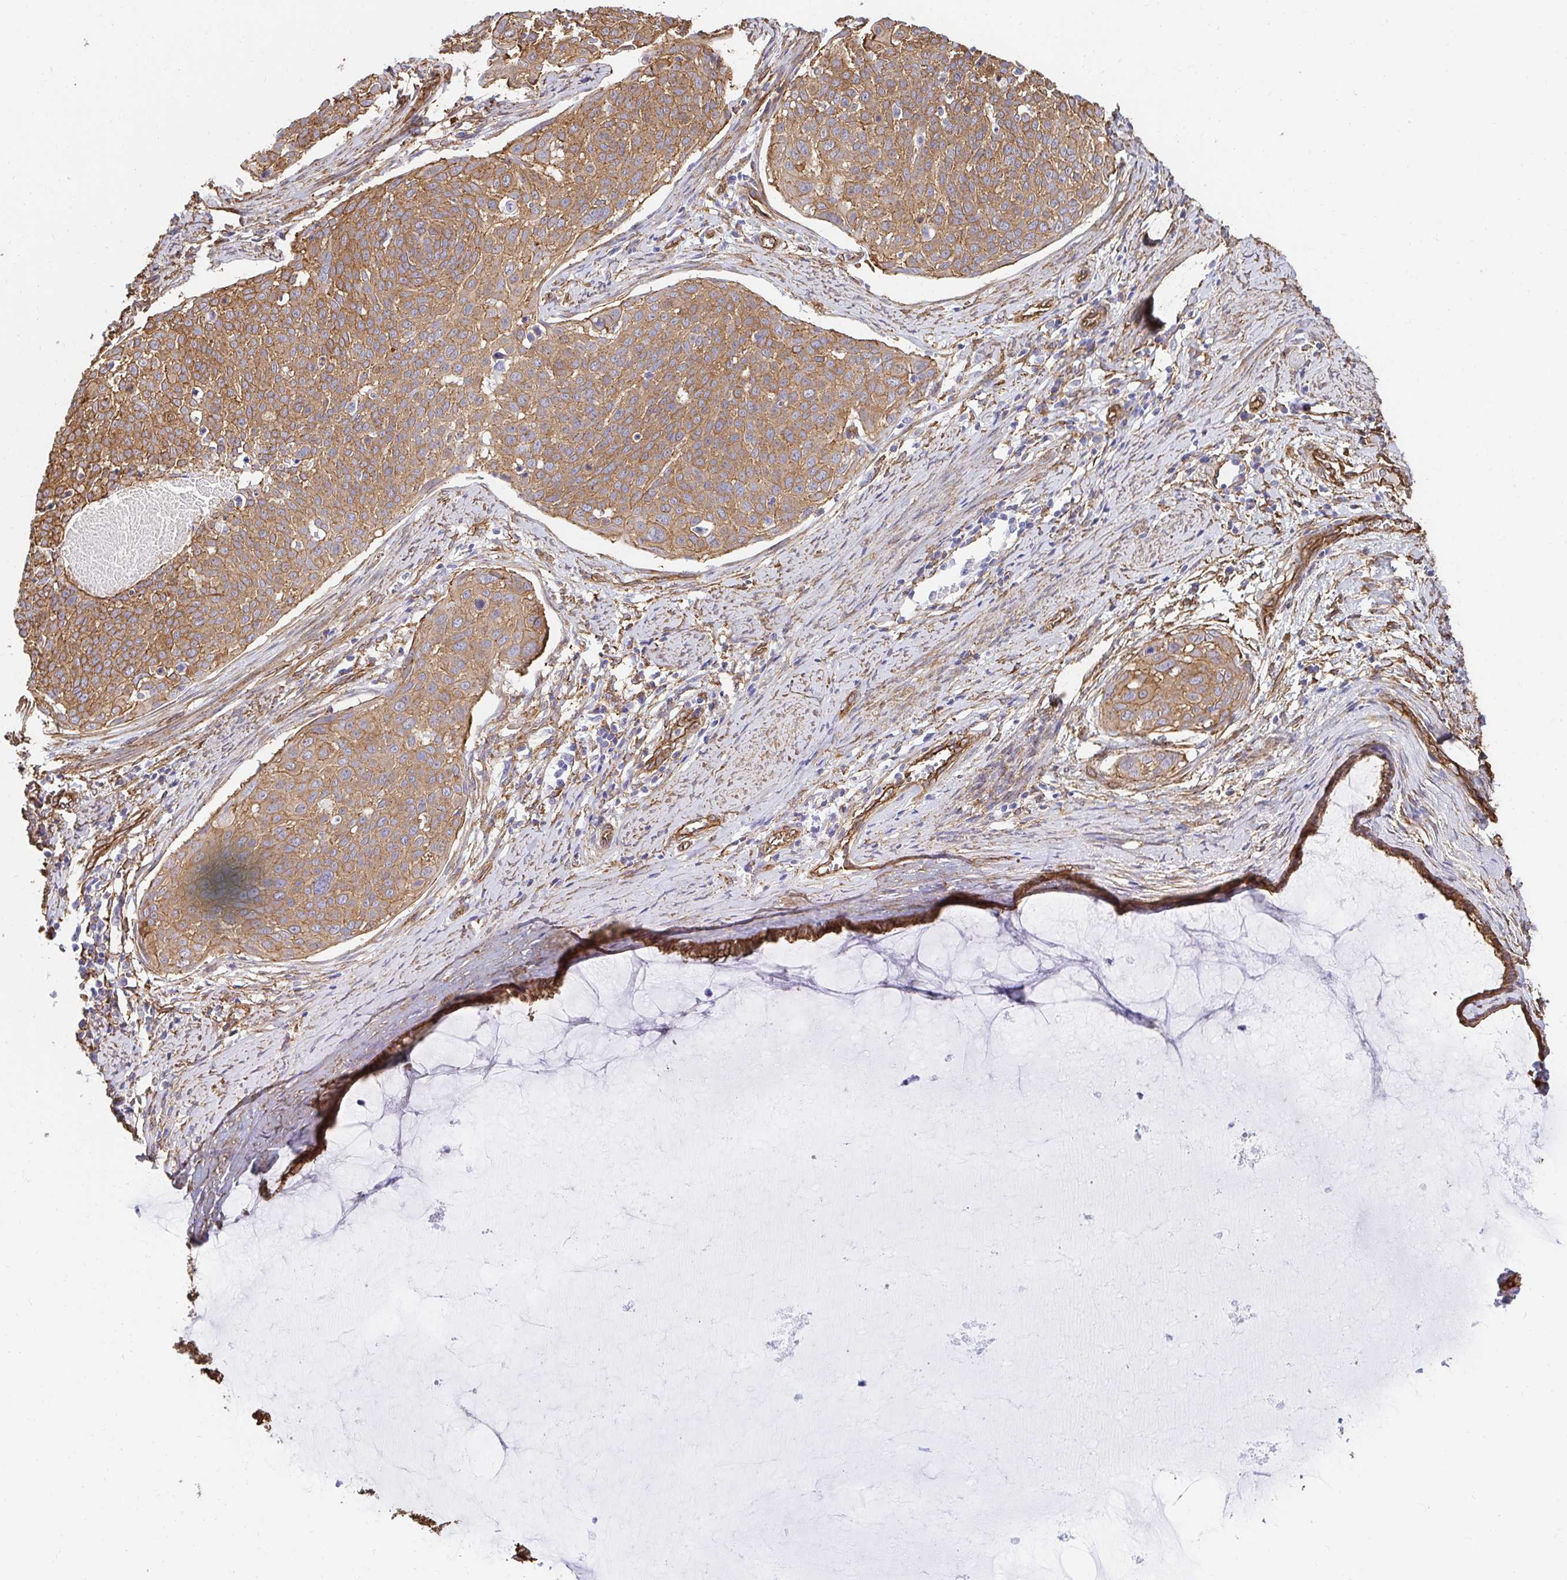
{"staining": {"intensity": "moderate", "quantity": ">75%", "location": "cytoplasmic/membranous"}, "tissue": "cervical cancer", "cell_type": "Tumor cells", "image_type": "cancer", "snomed": [{"axis": "morphology", "description": "Squamous cell carcinoma, NOS"}, {"axis": "topography", "description": "Cervix"}], "caption": "Moderate cytoplasmic/membranous protein expression is identified in approximately >75% of tumor cells in cervical cancer. (Brightfield microscopy of DAB IHC at high magnification).", "gene": "CTTN", "patient": {"sex": "female", "age": 39}}